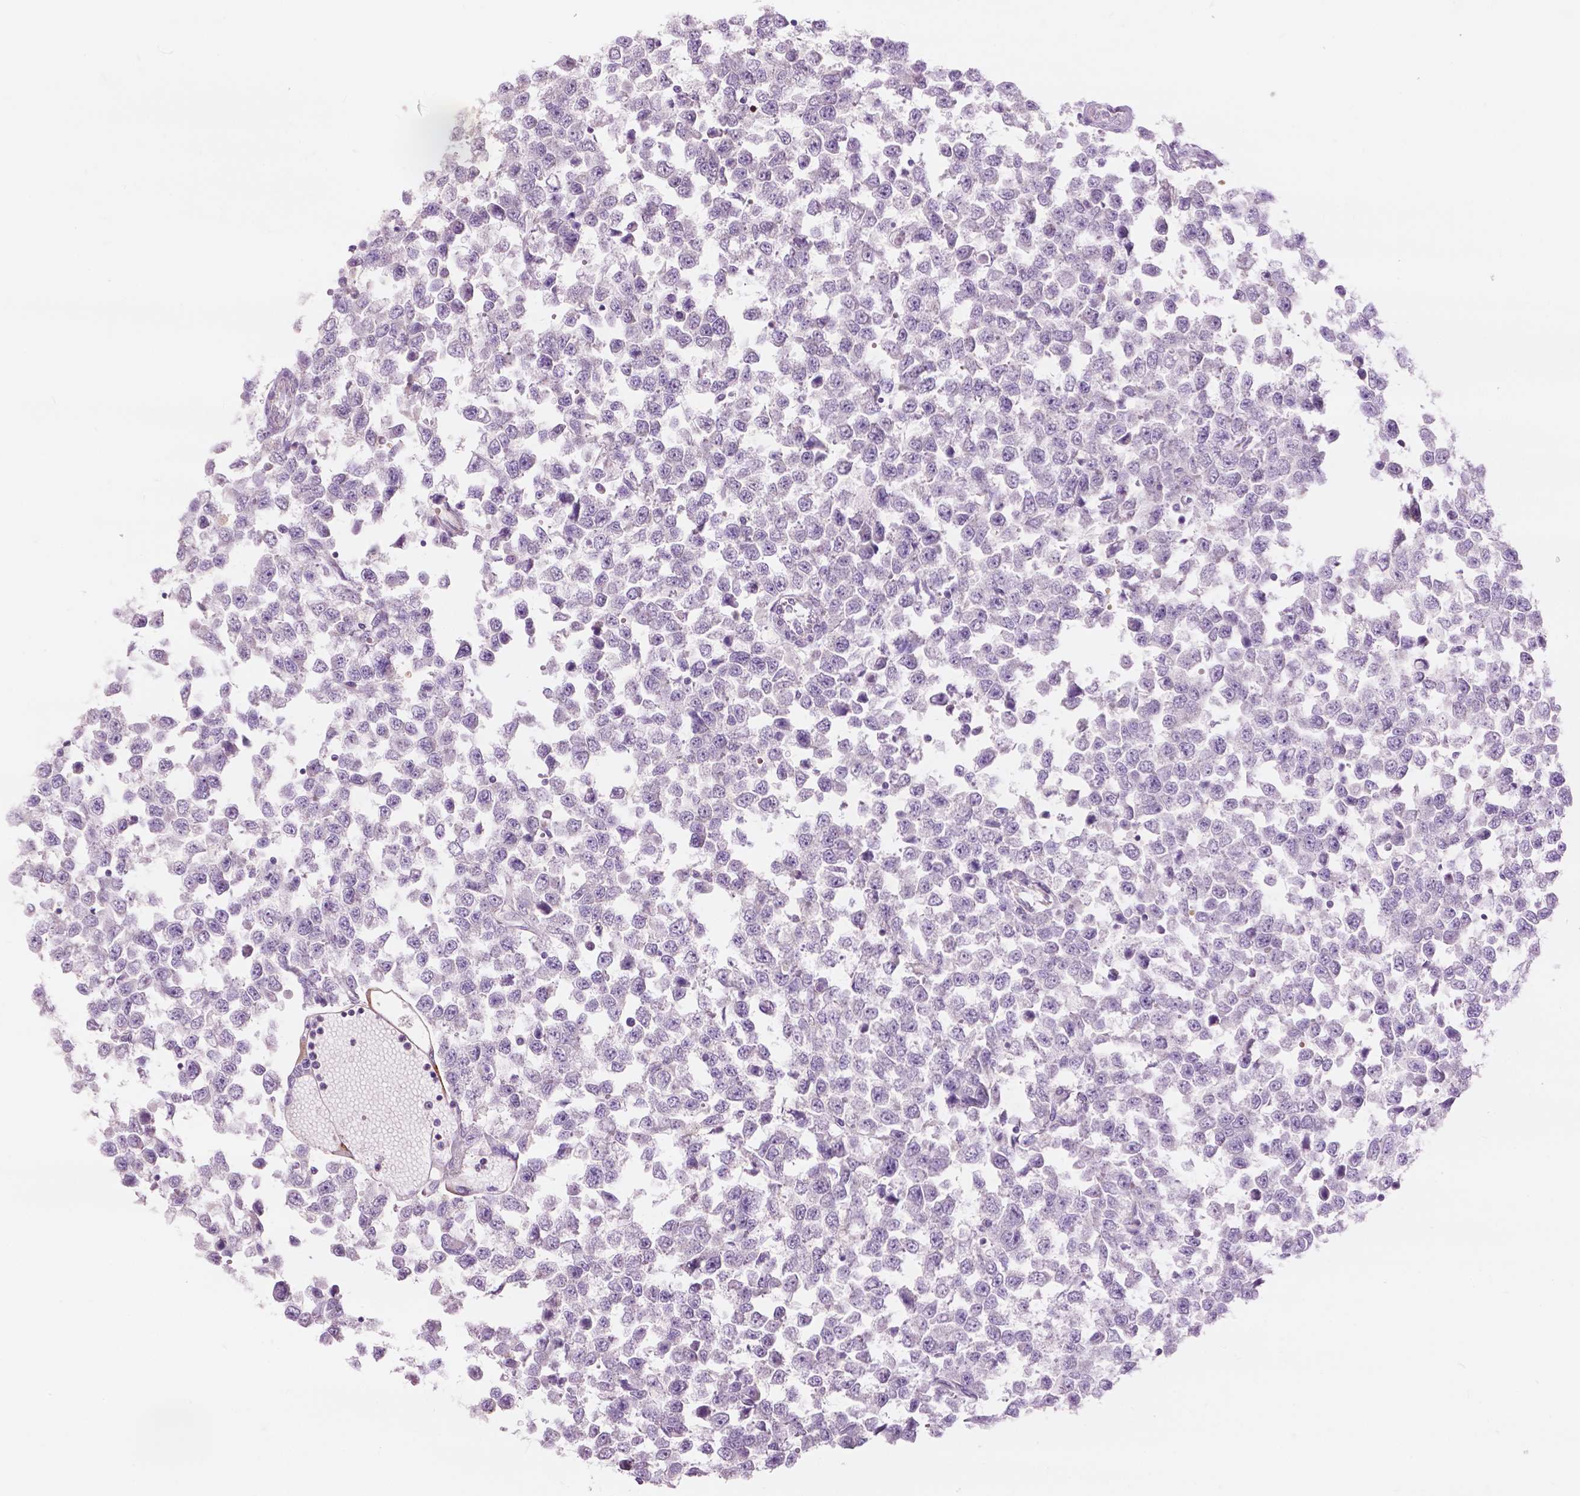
{"staining": {"intensity": "negative", "quantity": "none", "location": "none"}, "tissue": "testis cancer", "cell_type": "Tumor cells", "image_type": "cancer", "snomed": [{"axis": "morphology", "description": "Normal tissue, NOS"}, {"axis": "morphology", "description": "Seminoma, NOS"}, {"axis": "topography", "description": "Testis"}, {"axis": "topography", "description": "Epididymis"}], "caption": "A histopathology image of human testis seminoma is negative for staining in tumor cells.", "gene": "NDUFS1", "patient": {"sex": "male", "age": 34}}